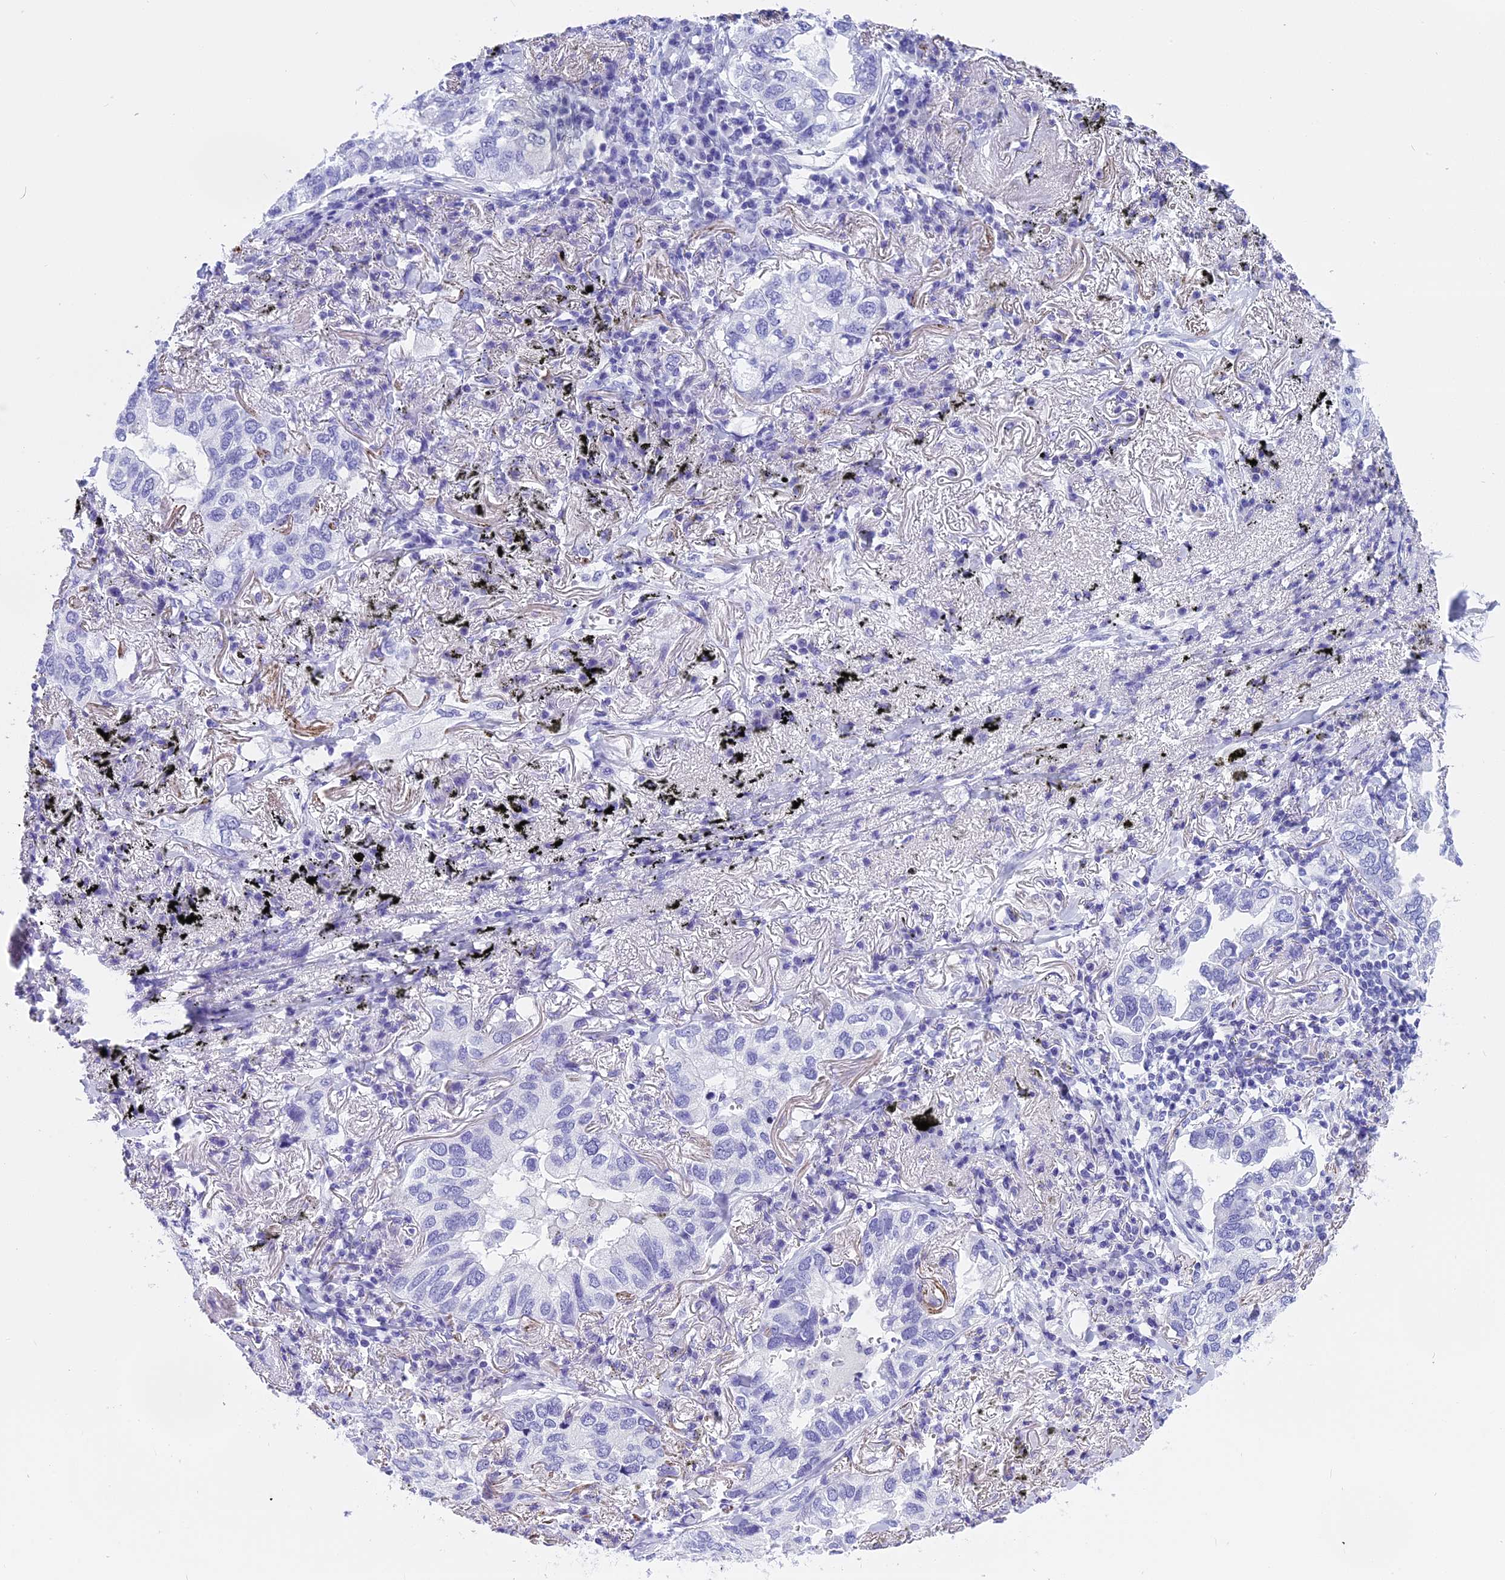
{"staining": {"intensity": "negative", "quantity": "none", "location": "none"}, "tissue": "lung cancer", "cell_type": "Tumor cells", "image_type": "cancer", "snomed": [{"axis": "morphology", "description": "Adenocarcinoma, NOS"}, {"axis": "topography", "description": "Lung"}], "caption": "Protein analysis of lung cancer (adenocarcinoma) reveals no significant positivity in tumor cells.", "gene": "KCTD14", "patient": {"sex": "male", "age": 65}}